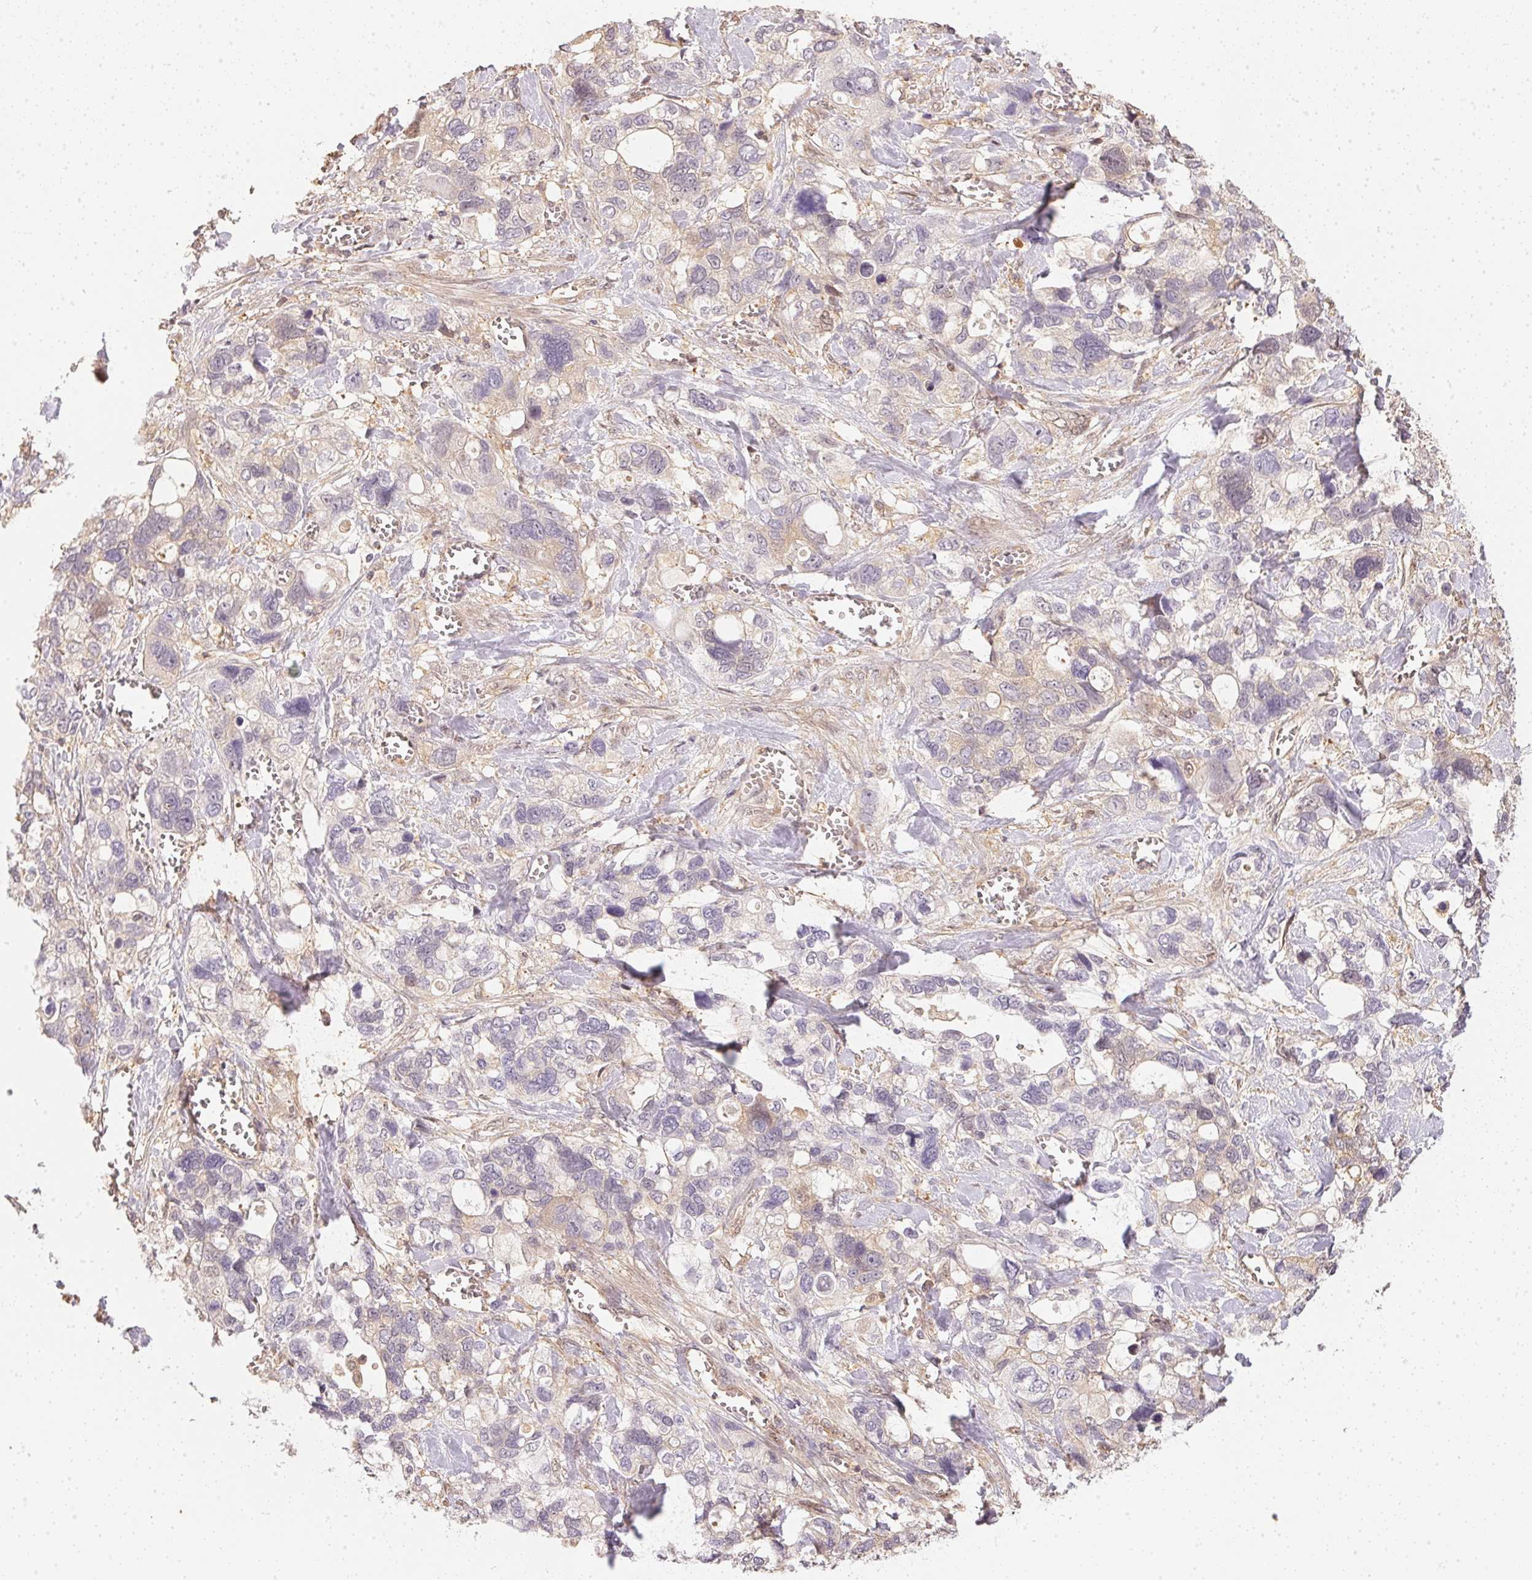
{"staining": {"intensity": "negative", "quantity": "none", "location": "none"}, "tissue": "stomach cancer", "cell_type": "Tumor cells", "image_type": "cancer", "snomed": [{"axis": "morphology", "description": "Adenocarcinoma, NOS"}, {"axis": "topography", "description": "Stomach, upper"}], "caption": "Immunohistochemical staining of human stomach adenocarcinoma reveals no significant positivity in tumor cells. (Stains: DAB immunohistochemistry (IHC) with hematoxylin counter stain, Microscopy: brightfield microscopy at high magnification).", "gene": "BLMH", "patient": {"sex": "female", "age": 81}}